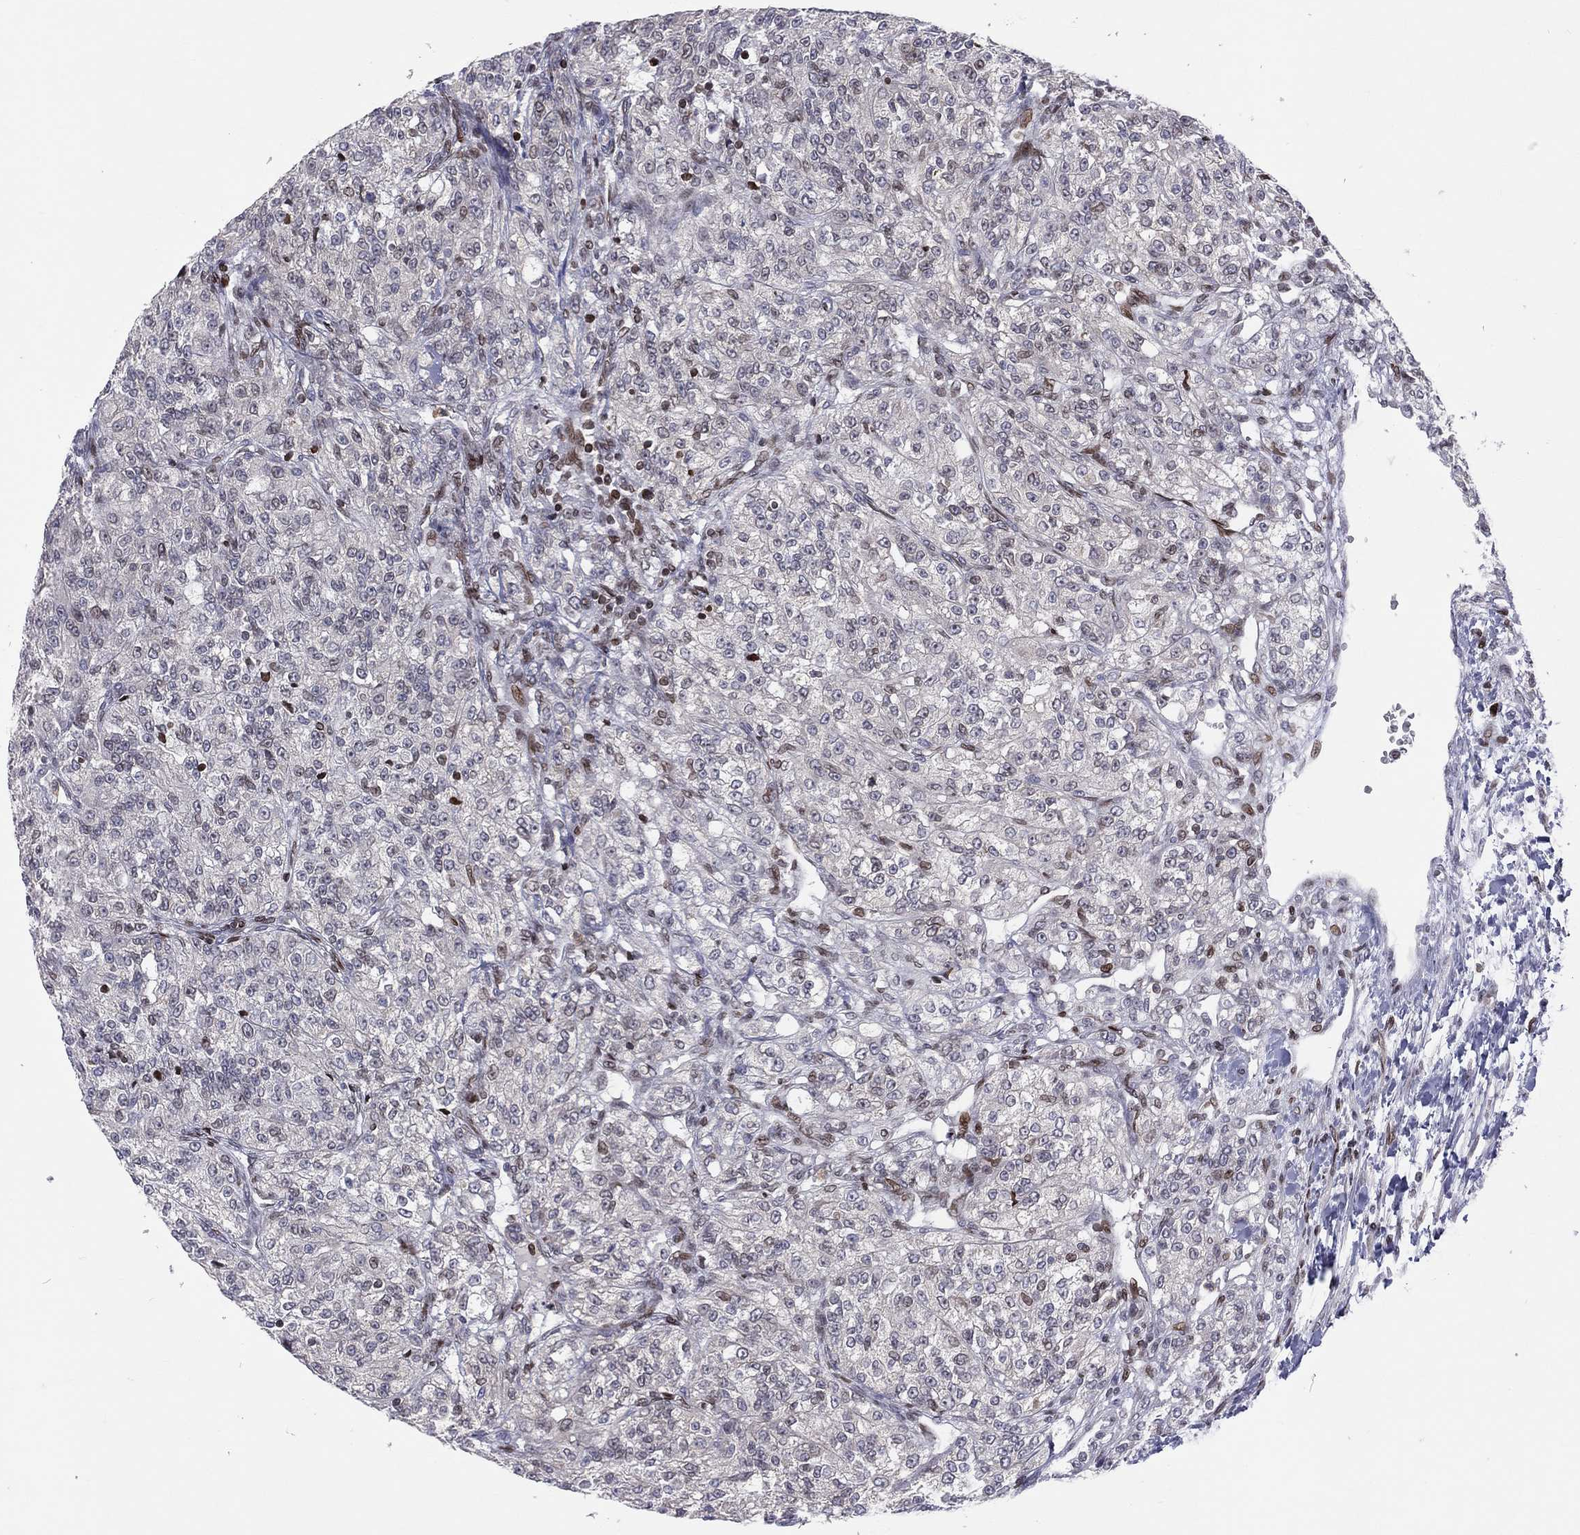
{"staining": {"intensity": "negative", "quantity": "none", "location": "none"}, "tissue": "renal cancer", "cell_type": "Tumor cells", "image_type": "cancer", "snomed": [{"axis": "morphology", "description": "Adenocarcinoma, NOS"}, {"axis": "topography", "description": "Kidney"}], "caption": "DAB (3,3'-diaminobenzidine) immunohistochemical staining of renal cancer reveals no significant staining in tumor cells.", "gene": "DBF4B", "patient": {"sex": "female", "age": 63}}